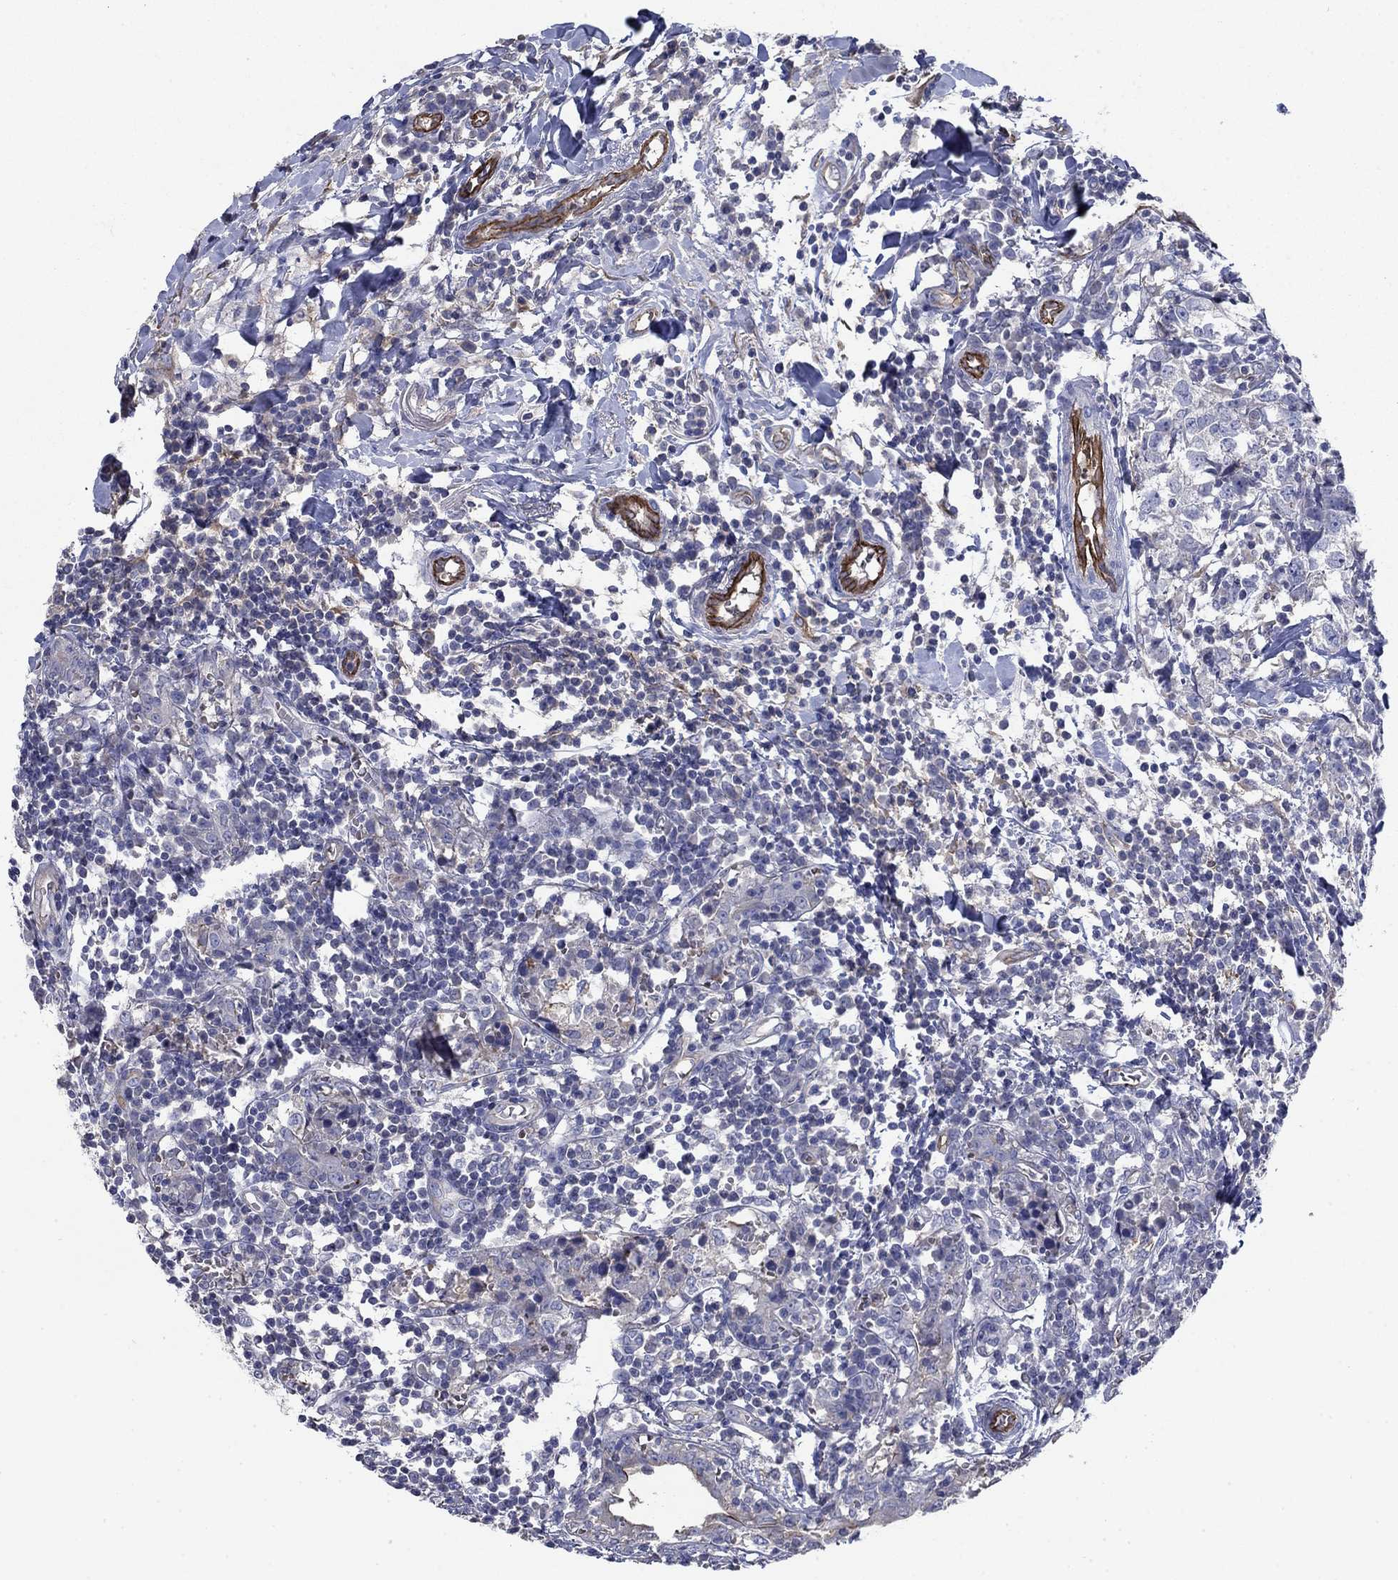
{"staining": {"intensity": "negative", "quantity": "none", "location": "none"}, "tissue": "breast cancer", "cell_type": "Tumor cells", "image_type": "cancer", "snomed": [{"axis": "morphology", "description": "Duct carcinoma"}, {"axis": "topography", "description": "Breast"}], "caption": "The micrograph displays no staining of tumor cells in intraductal carcinoma (breast).", "gene": "FLNC", "patient": {"sex": "female", "age": 30}}